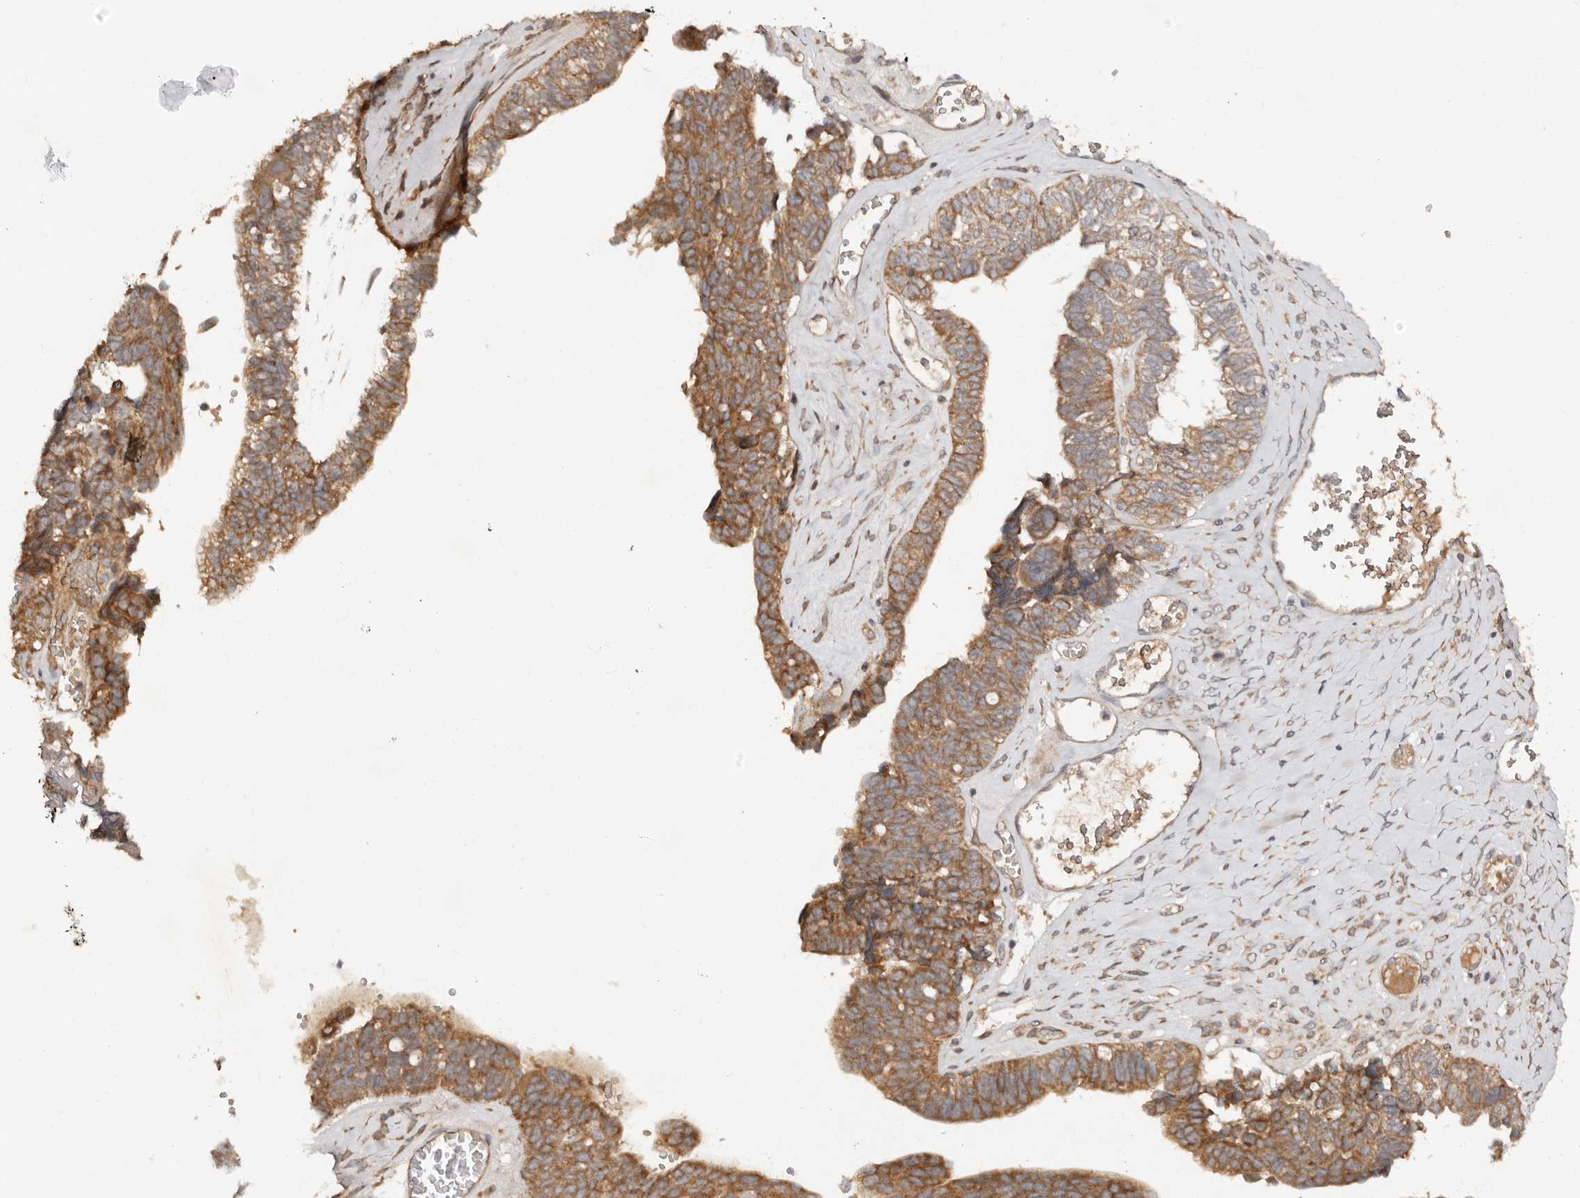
{"staining": {"intensity": "moderate", "quantity": ">75%", "location": "cytoplasmic/membranous"}, "tissue": "ovarian cancer", "cell_type": "Tumor cells", "image_type": "cancer", "snomed": [{"axis": "morphology", "description": "Cystadenocarcinoma, serous, NOS"}, {"axis": "topography", "description": "Ovary"}], "caption": "IHC (DAB (3,3'-diaminobenzidine)) staining of human ovarian serous cystadenocarcinoma exhibits moderate cytoplasmic/membranous protein expression in approximately >75% of tumor cells. The staining is performed using DAB (3,3'-diaminobenzidine) brown chromogen to label protein expression. The nuclei are counter-stained blue using hematoxylin.", "gene": "DENND11", "patient": {"sex": "female", "age": 79}}